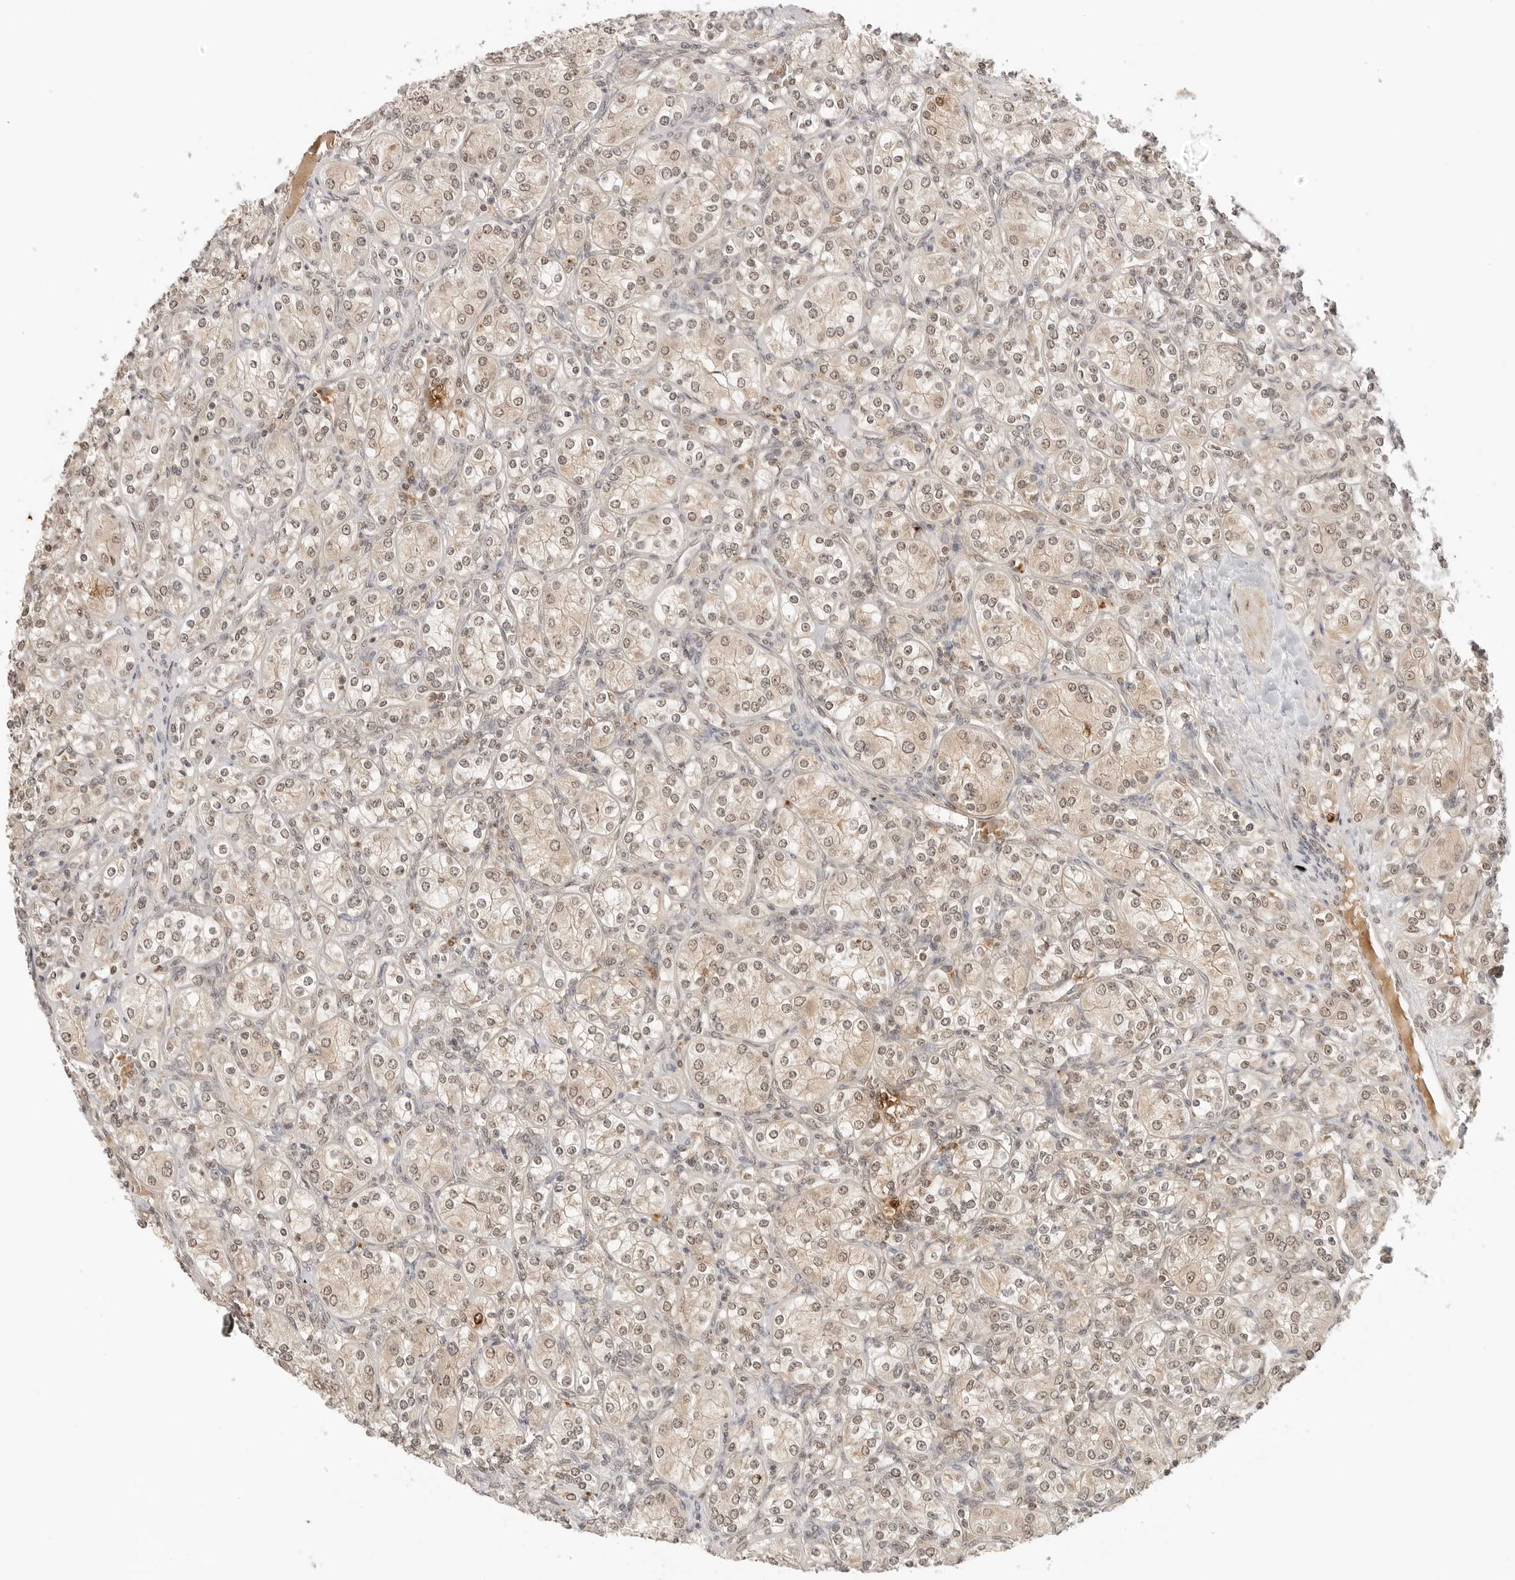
{"staining": {"intensity": "weak", "quantity": ">75%", "location": "cytoplasmic/membranous,nuclear"}, "tissue": "renal cancer", "cell_type": "Tumor cells", "image_type": "cancer", "snomed": [{"axis": "morphology", "description": "Adenocarcinoma, NOS"}, {"axis": "topography", "description": "Kidney"}], "caption": "Tumor cells display low levels of weak cytoplasmic/membranous and nuclear staining in about >75% of cells in human renal cancer.", "gene": "GPR34", "patient": {"sex": "male", "age": 77}}